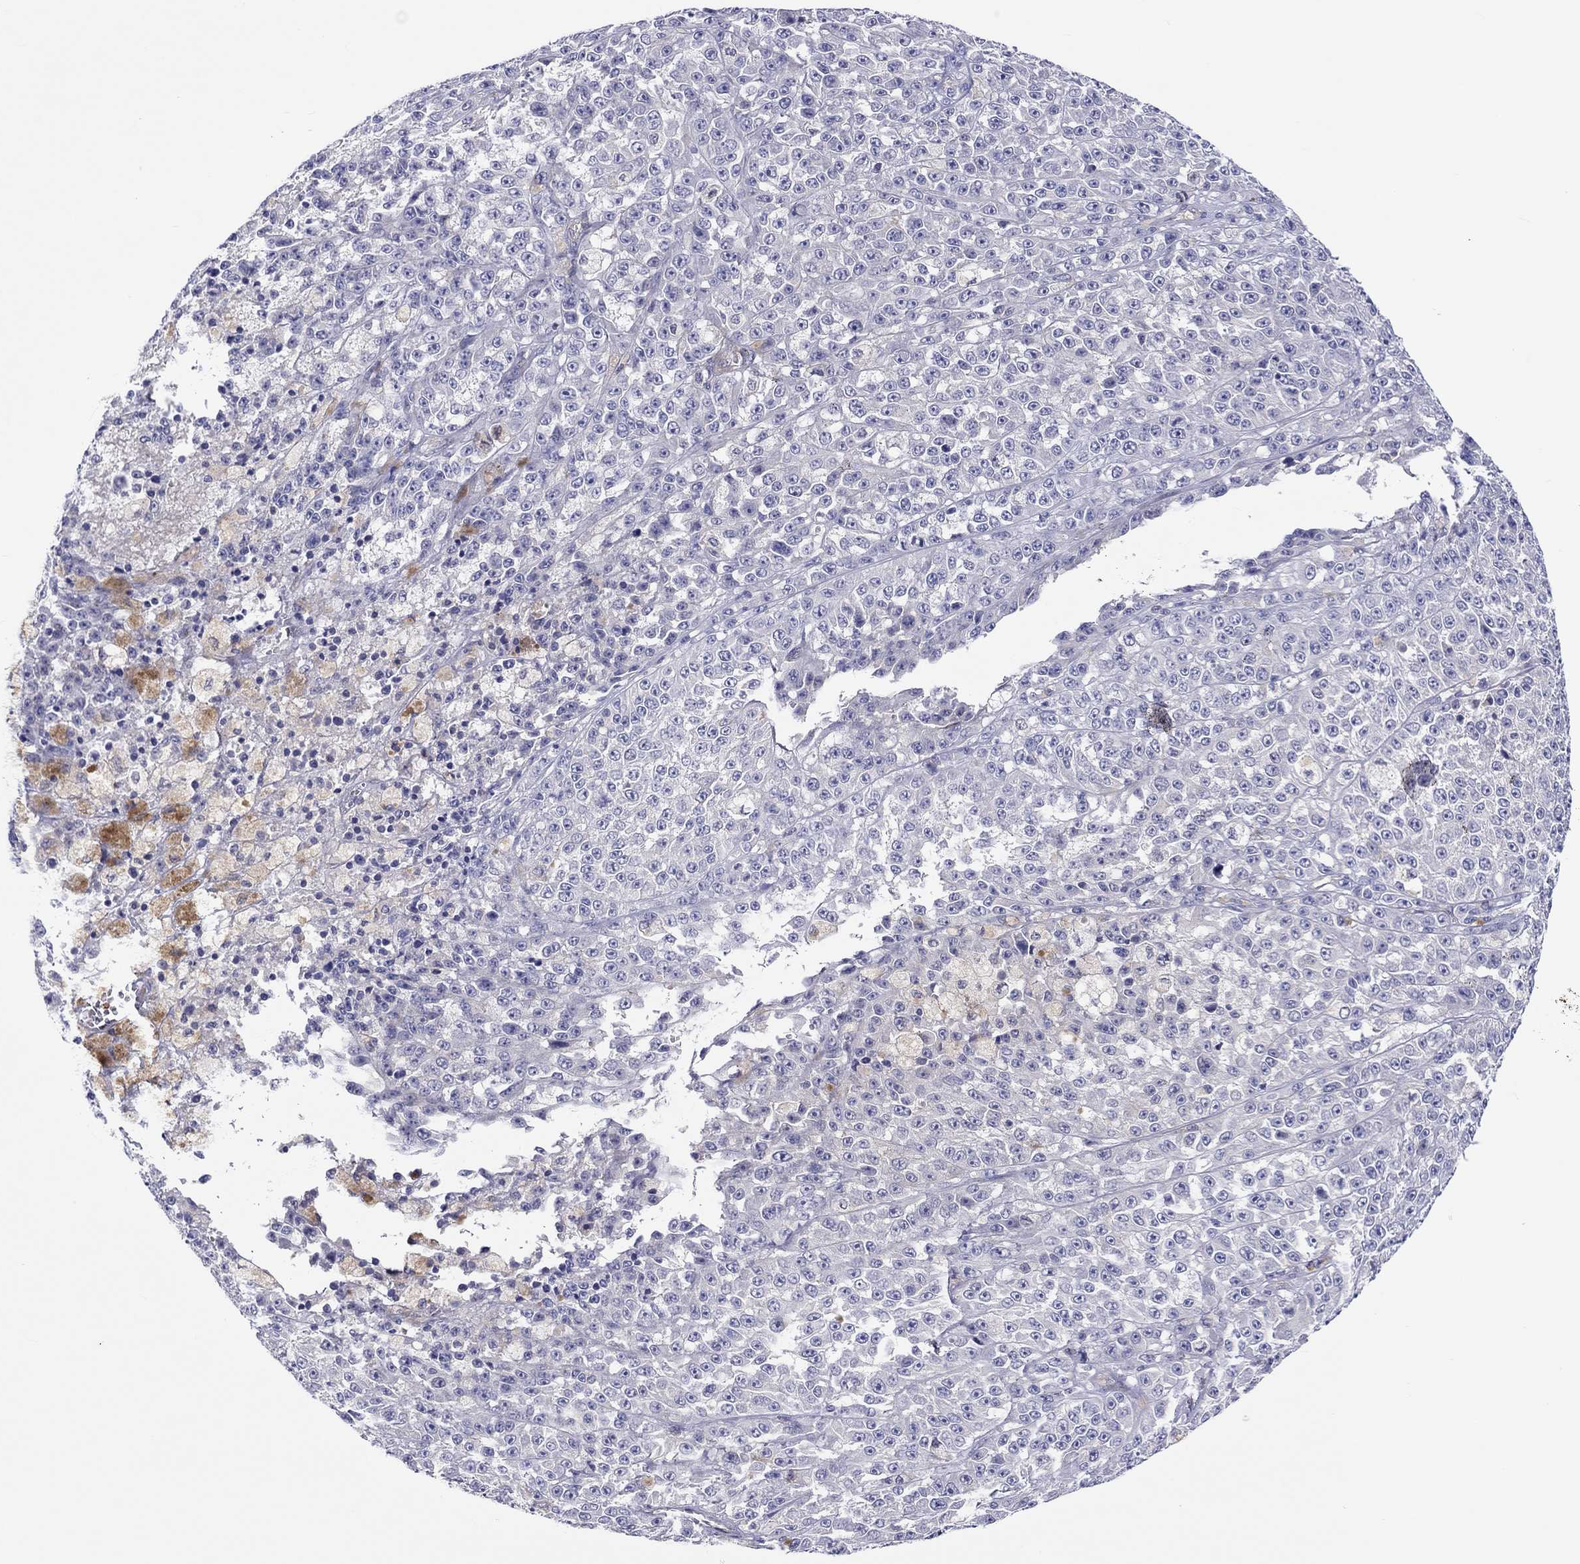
{"staining": {"intensity": "negative", "quantity": "none", "location": "none"}, "tissue": "melanoma", "cell_type": "Tumor cells", "image_type": "cancer", "snomed": [{"axis": "morphology", "description": "Malignant melanoma, NOS"}, {"axis": "topography", "description": "Skin"}], "caption": "The photomicrograph demonstrates no staining of tumor cells in malignant melanoma. (Brightfield microscopy of DAB immunohistochemistry at high magnification).", "gene": "ABCG4", "patient": {"sex": "female", "age": 58}}